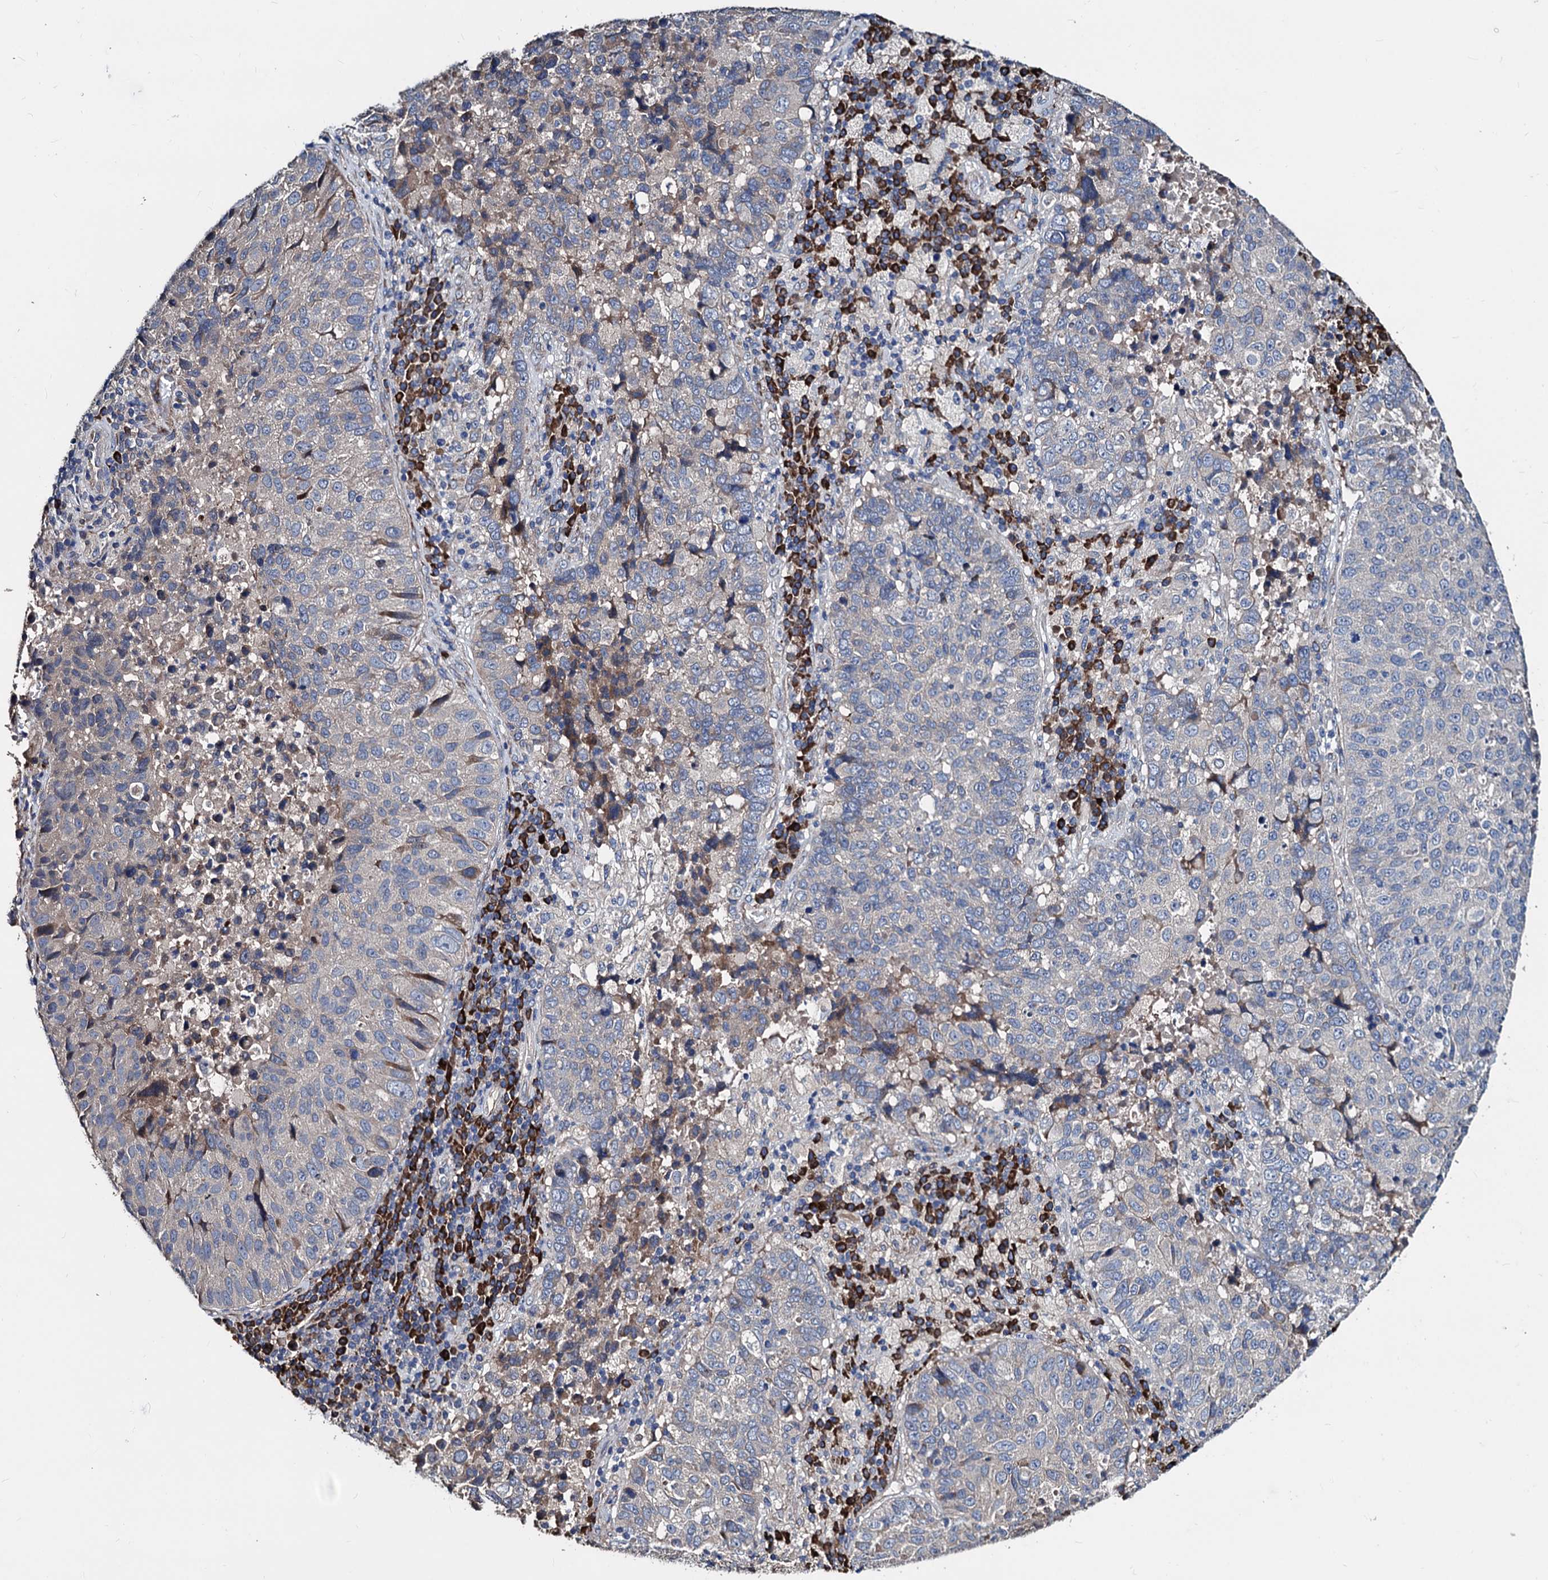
{"staining": {"intensity": "negative", "quantity": "none", "location": "none"}, "tissue": "lung cancer", "cell_type": "Tumor cells", "image_type": "cancer", "snomed": [{"axis": "morphology", "description": "Squamous cell carcinoma, NOS"}, {"axis": "topography", "description": "Lung"}], "caption": "High power microscopy photomicrograph of an immunohistochemistry (IHC) histopathology image of lung cancer (squamous cell carcinoma), revealing no significant positivity in tumor cells.", "gene": "AKAP11", "patient": {"sex": "male", "age": 73}}